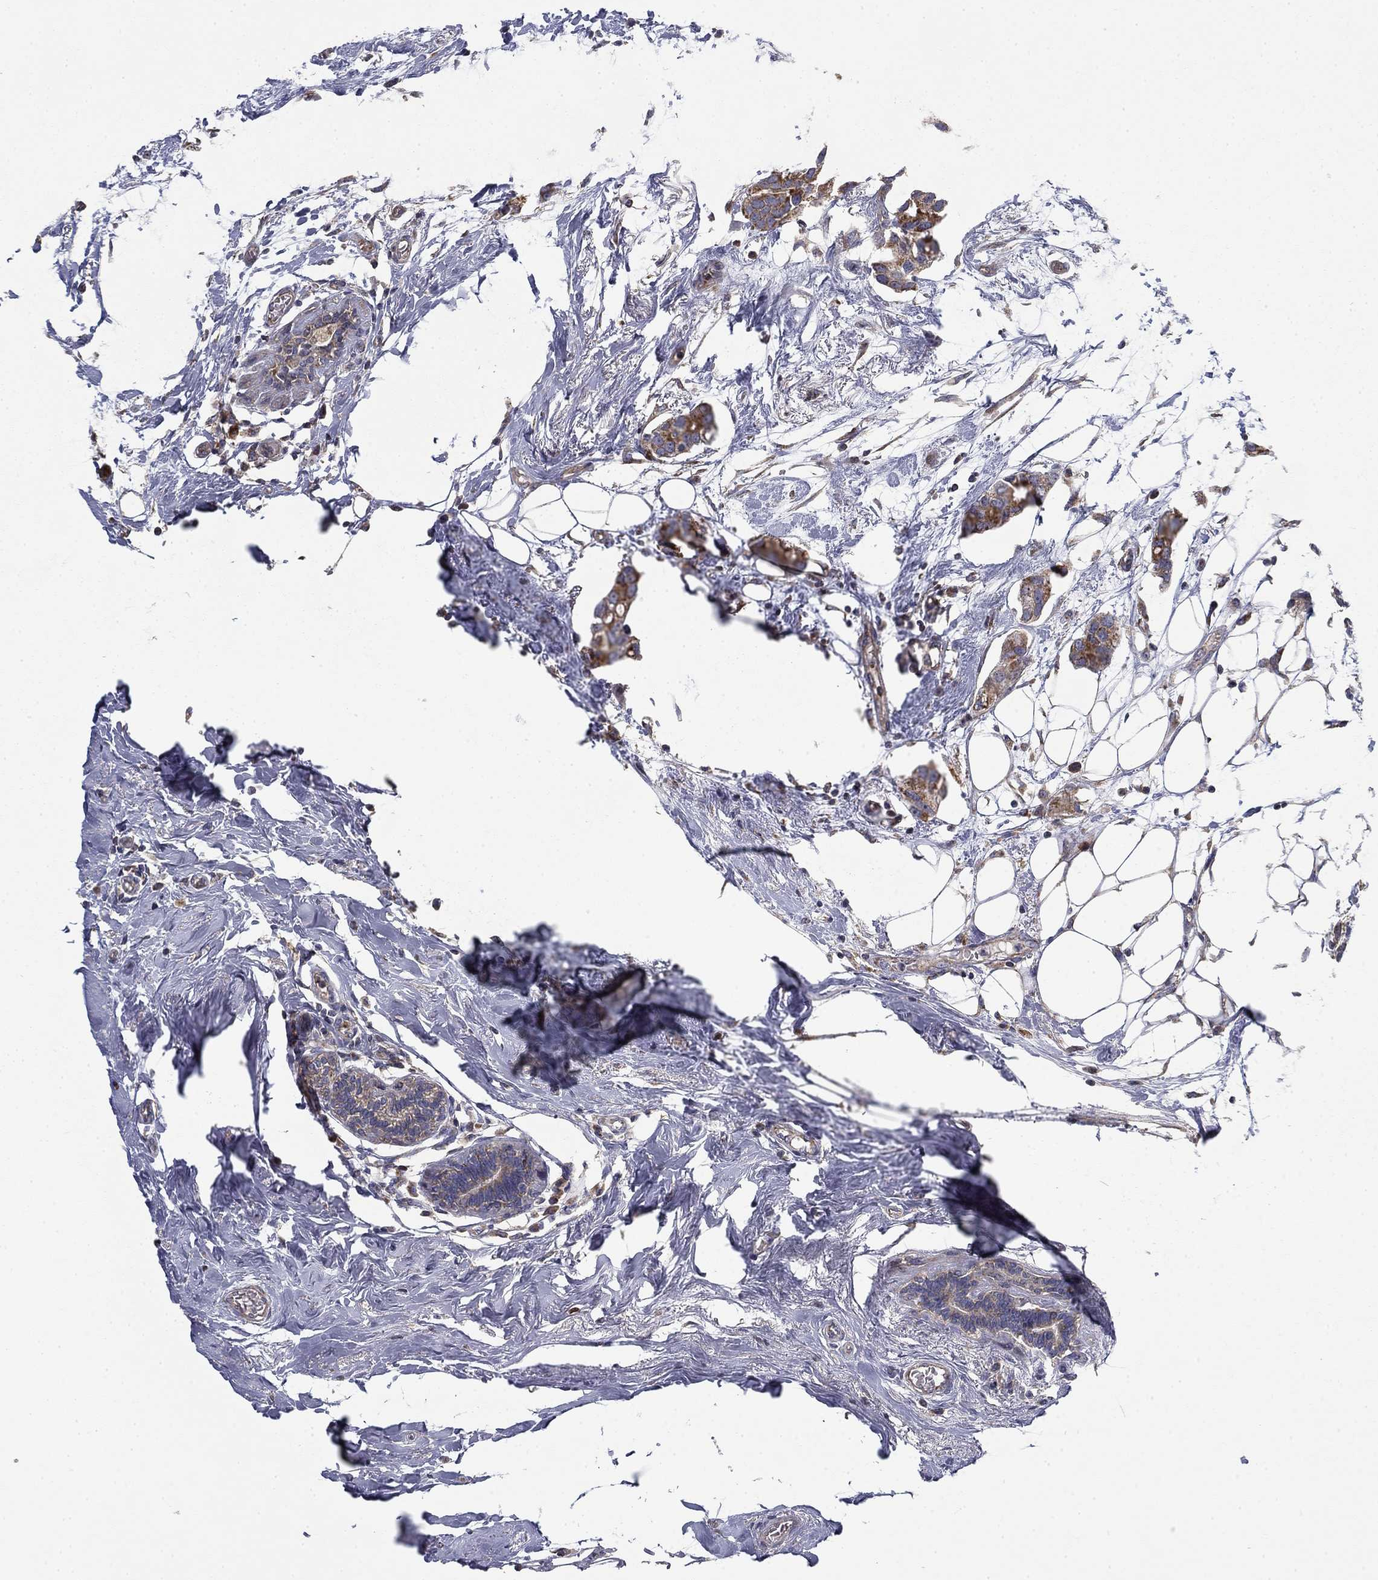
{"staining": {"intensity": "moderate", "quantity": "<25%", "location": "cytoplasmic/membranous"}, "tissue": "breast cancer", "cell_type": "Tumor cells", "image_type": "cancer", "snomed": [{"axis": "morphology", "description": "Duct carcinoma"}, {"axis": "topography", "description": "Breast"}], "caption": "Breast cancer (intraductal carcinoma) stained with DAB IHC shows low levels of moderate cytoplasmic/membranous staining in about <25% of tumor cells.", "gene": "MMAA", "patient": {"sex": "female", "age": 83}}